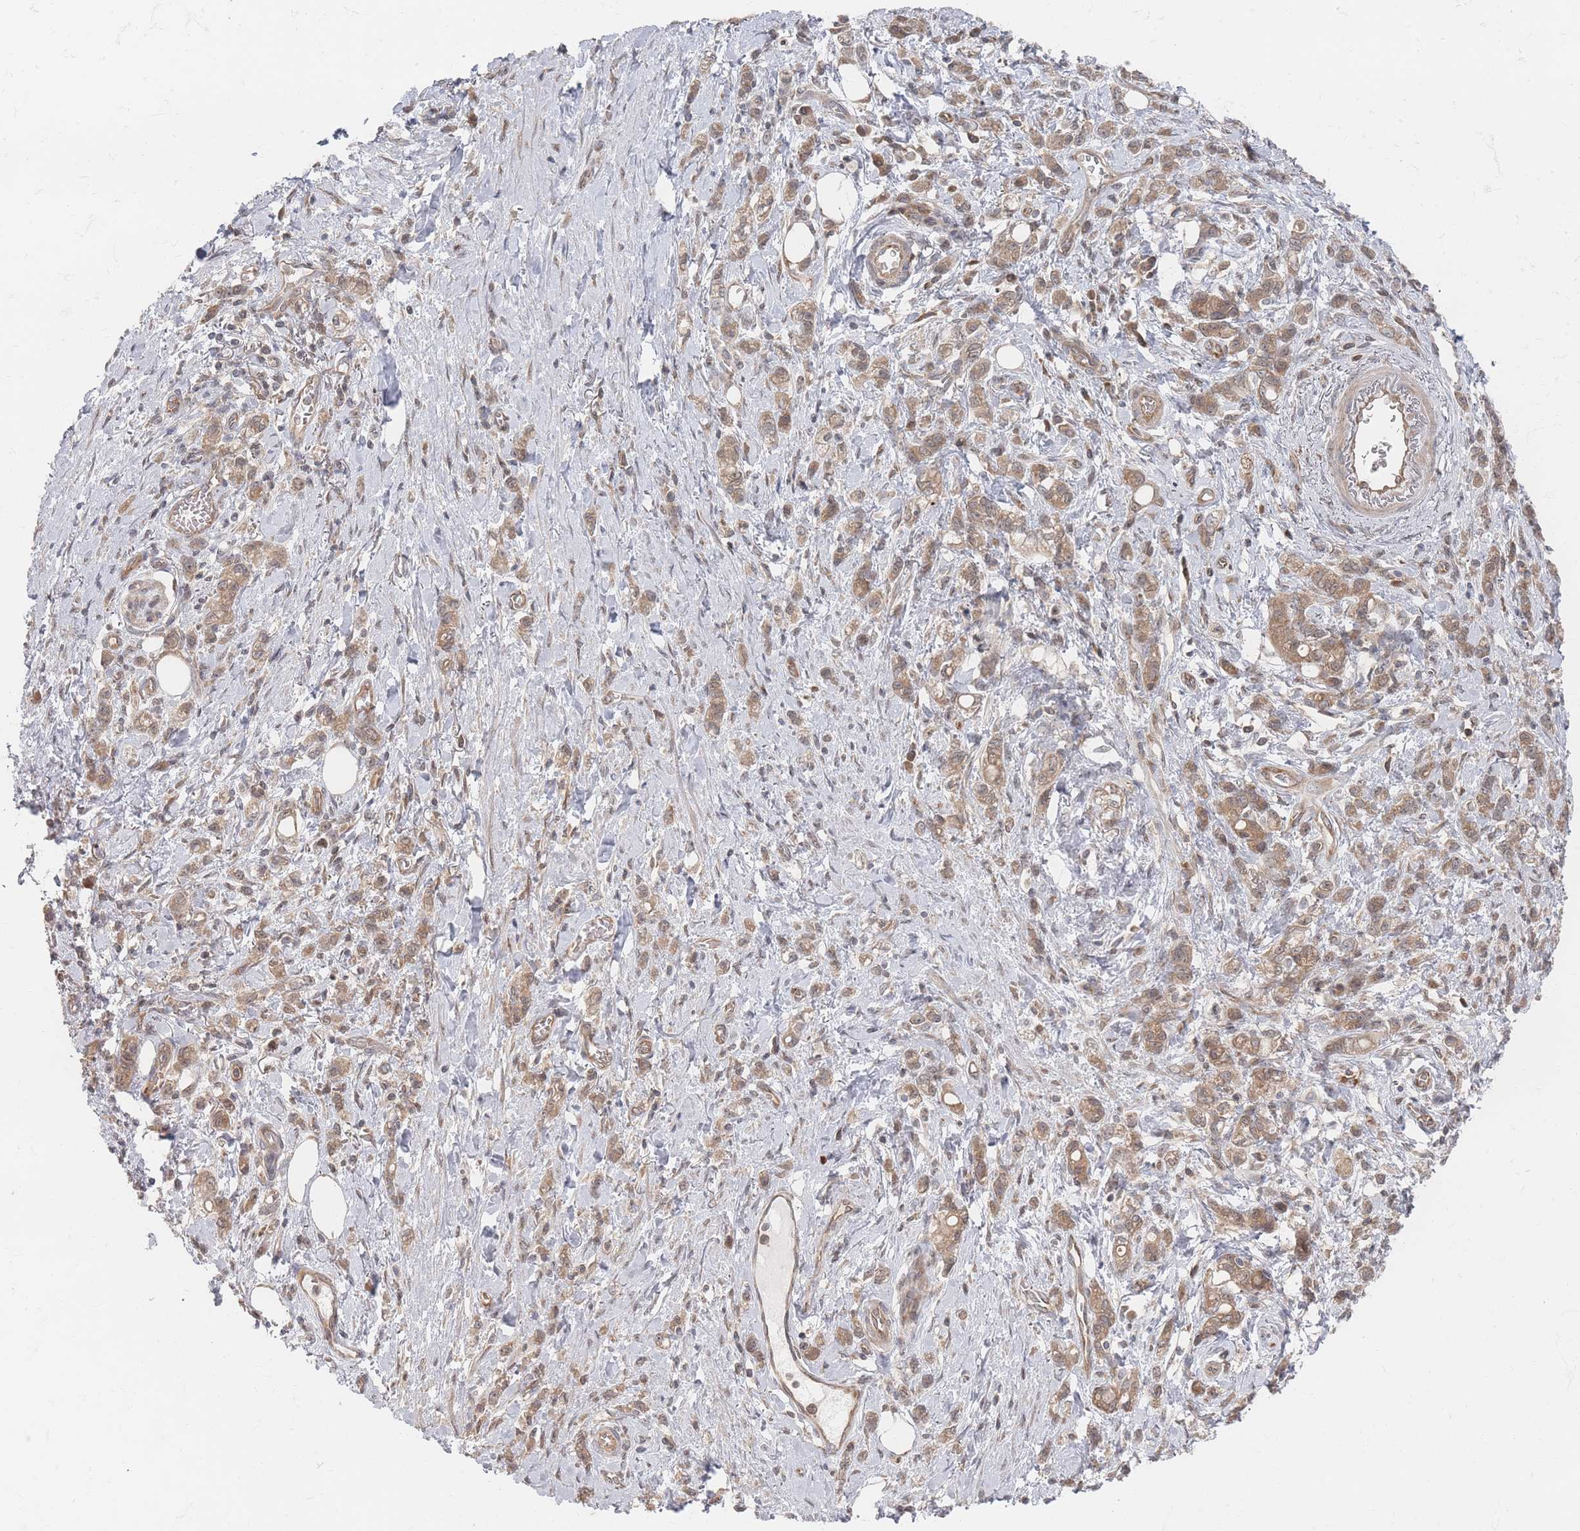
{"staining": {"intensity": "moderate", "quantity": ">75%", "location": "cytoplasmic/membranous"}, "tissue": "stomach cancer", "cell_type": "Tumor cells", "image_type": "cancer", "snomed": [{"axis": "morphology", "description": "Adenocarcinoma, NOS"}, {"axis": "topography", "description": "Stomach"}], "caption": "Stomach cancer stained with DAB immunohistochemistry (IHC) exhibits medium levels of moderate cytoplasmic/membranous expression in approximately >75% of tumor cells.", "gene": "PSMD9", "patient": {"sex": "male", "age": 77}}